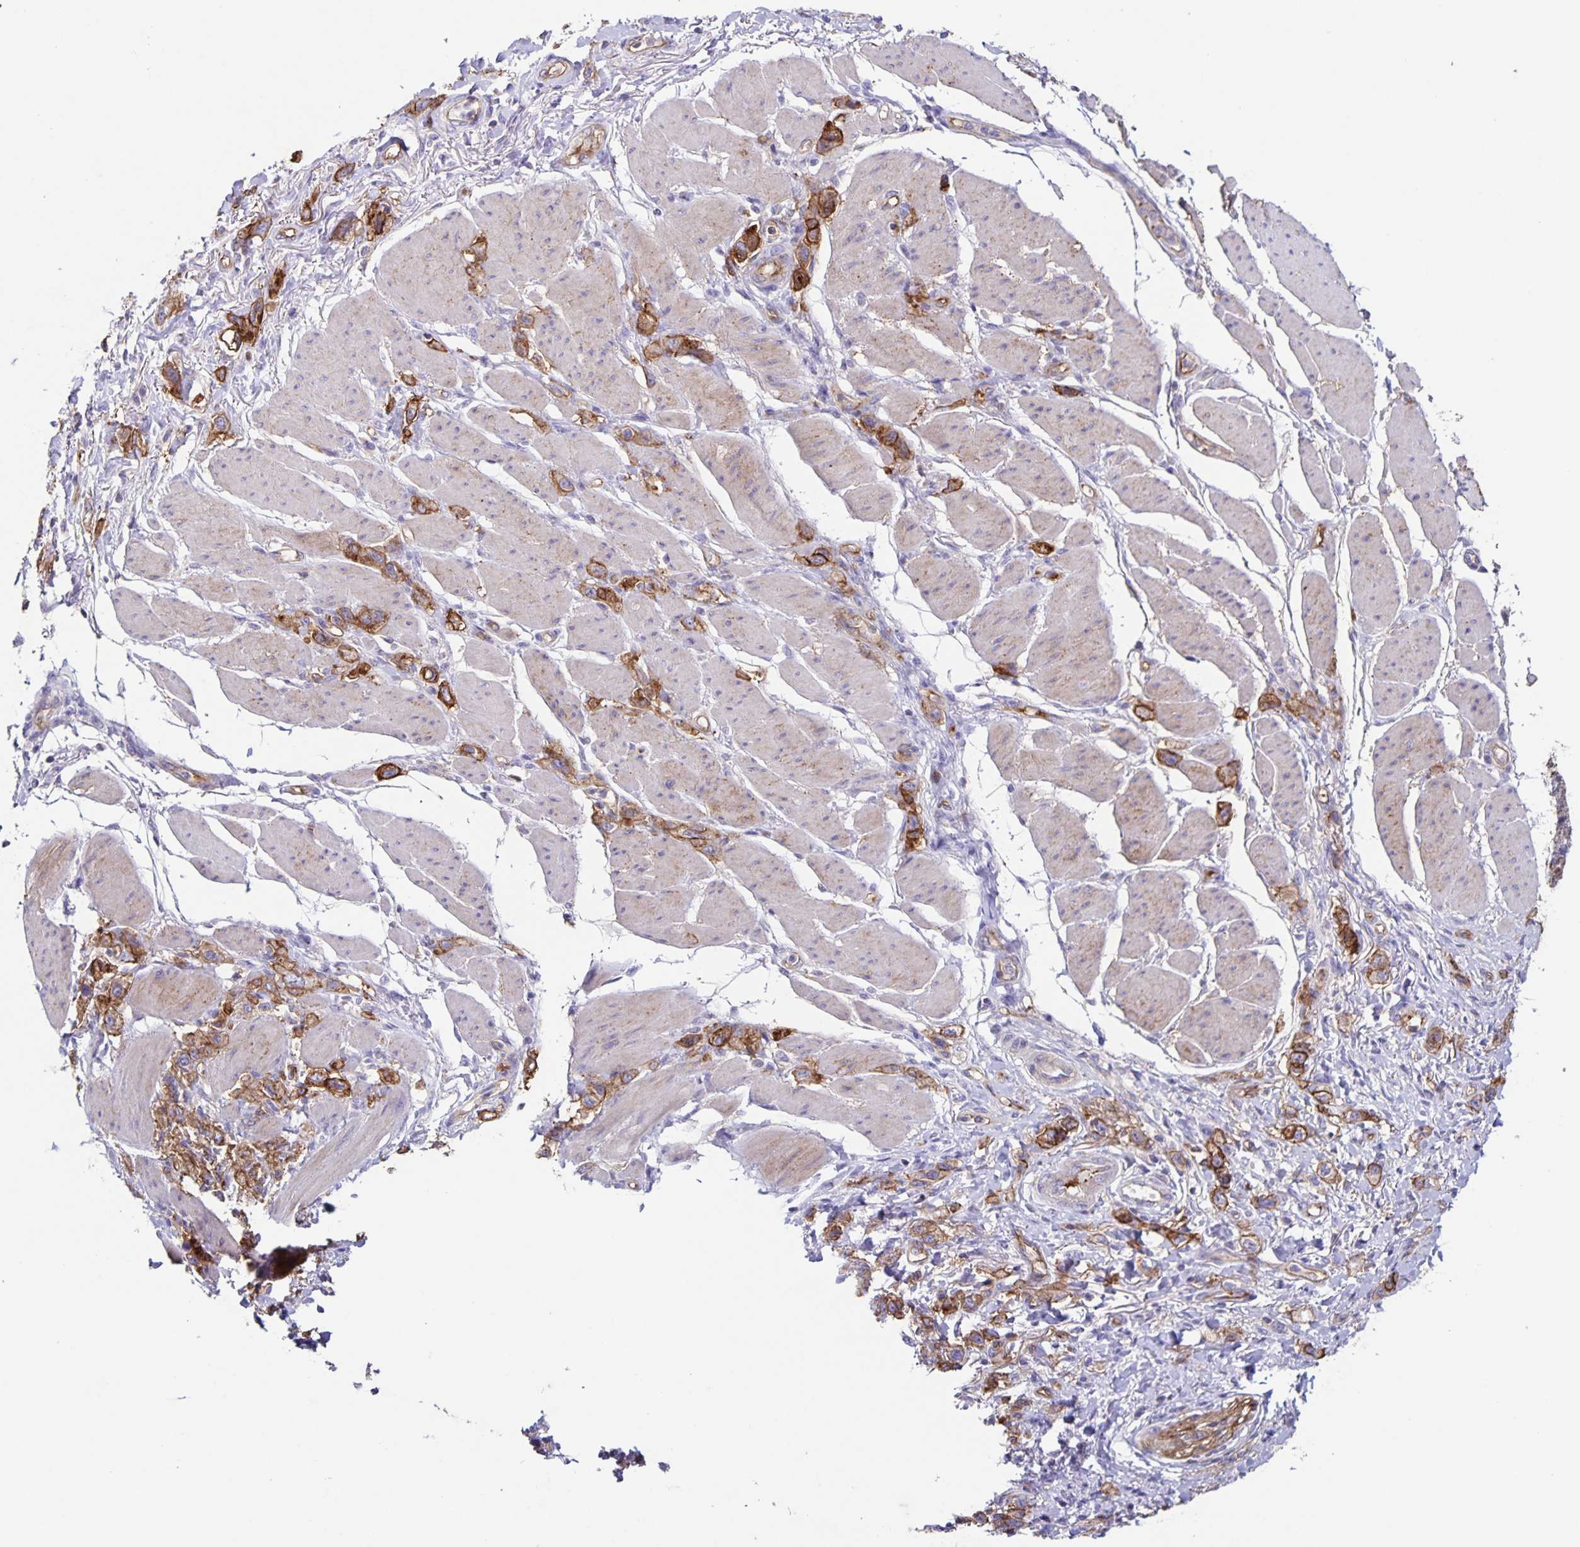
{"staining": {"intensity": "strong", "quantity": ">75%", "location": "cytoplasmic/membranous"}, "tissue": "stomach cancer", "cell_type": "Tumor cells", "image_type": "cancer", "snomed": [{"axis": "morphology", "description": "Adenocarcinoma, NOS"}, {"axis": "topography", "description": "Stomach"}], "caption": "Stomach cancer stained with a brown dye exhibits strong cytoplasmic/membranous positive positivity in about >75% of tumor cells.", "gene": "ITGA2", "patient": {"sex": "female", "age": 65}}